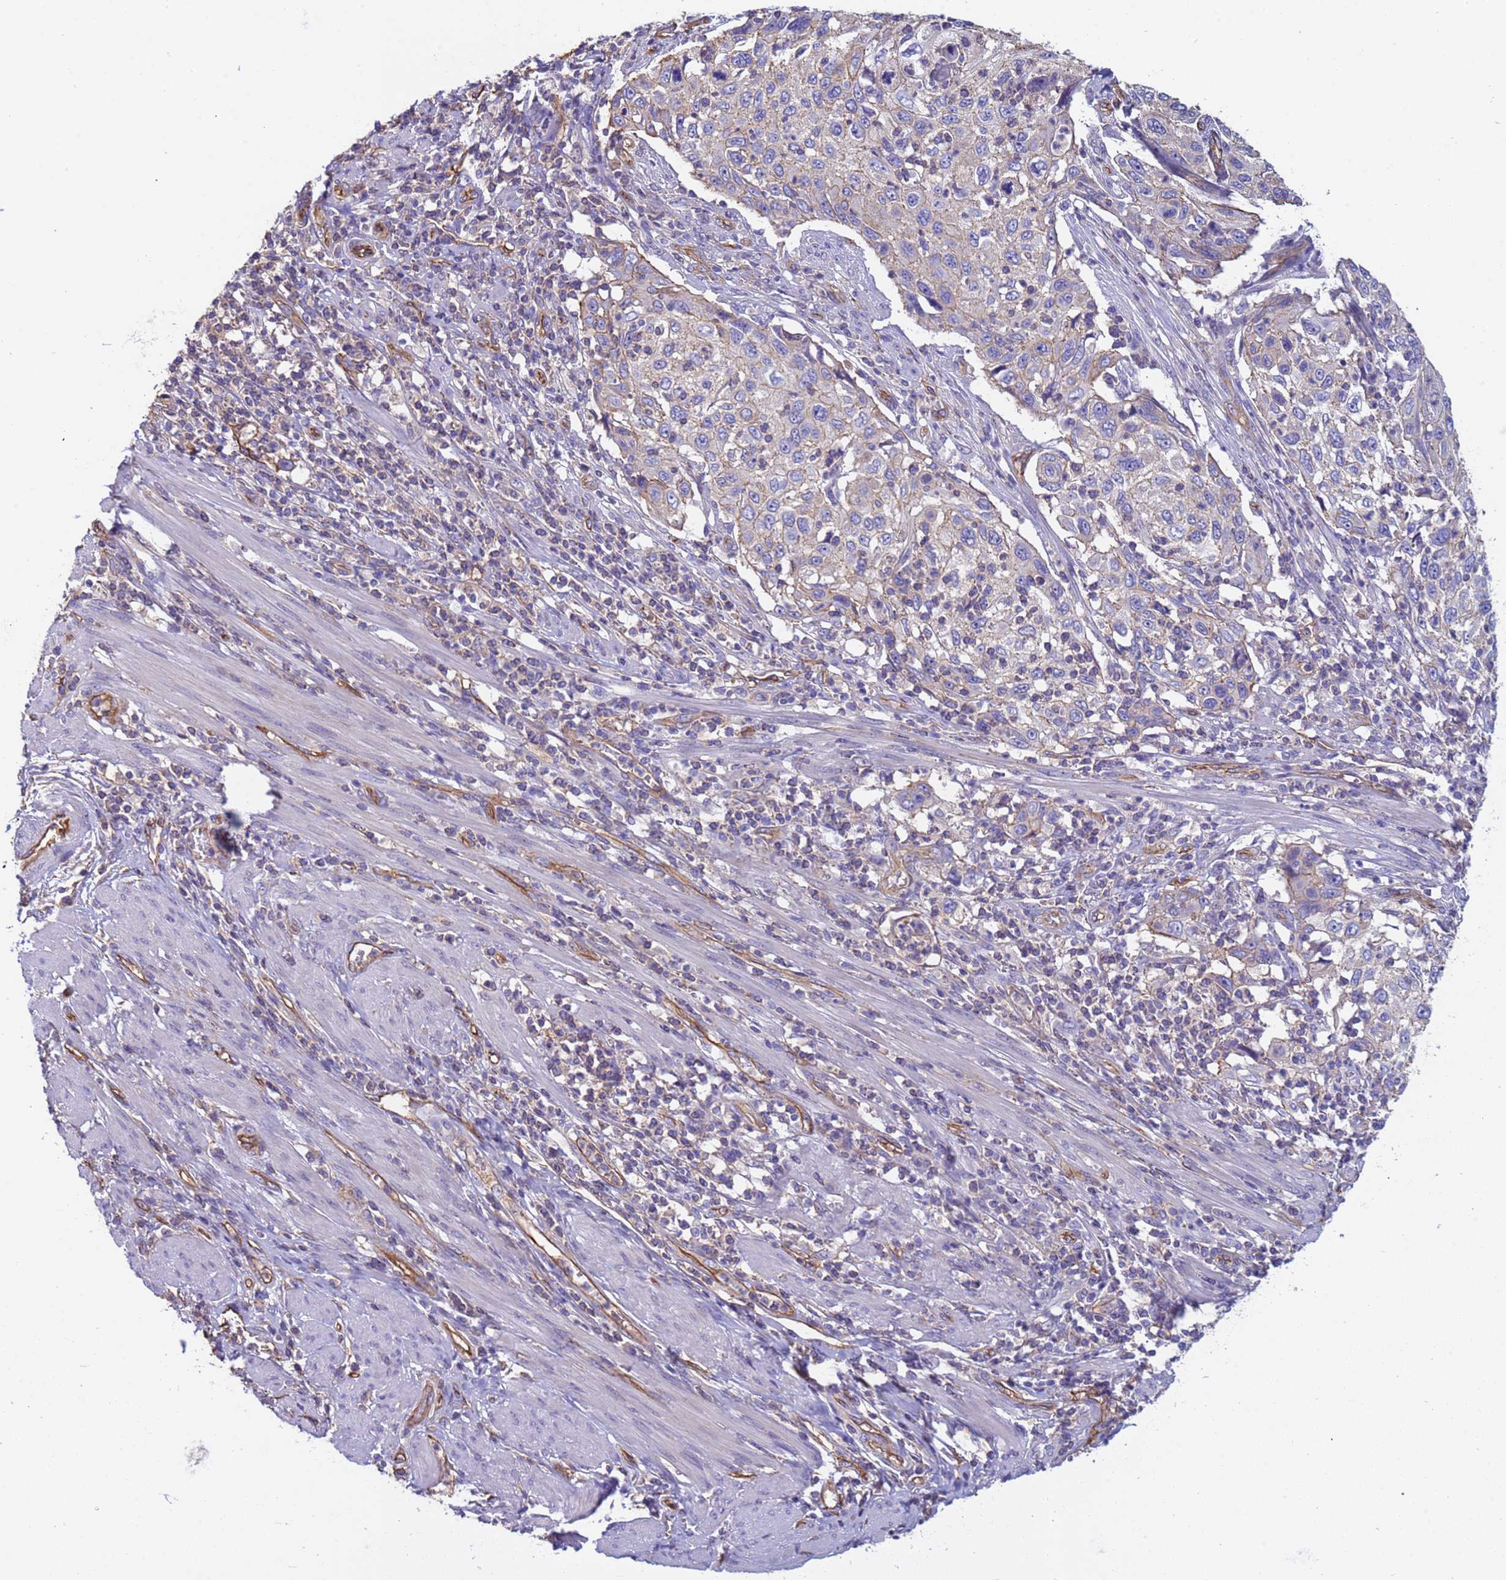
{"staining": {"intensity": "negative", "quantity": "none", "location": "none"}, "tissue": "cervical cancer", "cell_type": "Tumor cells", "image_type": "cancer", "snomed": [{"axis": "morphology", "description": "Squamous cell carcinoma, NOS"}, {"axis": "topography", "description": "Cervix"}], "caption": "A histopathology image of cervical cancer stained for a protein exhibits no brown staining in tumor cells.", "gene": "ZNF248", "patient": {"sex": "female", "age": 70}}